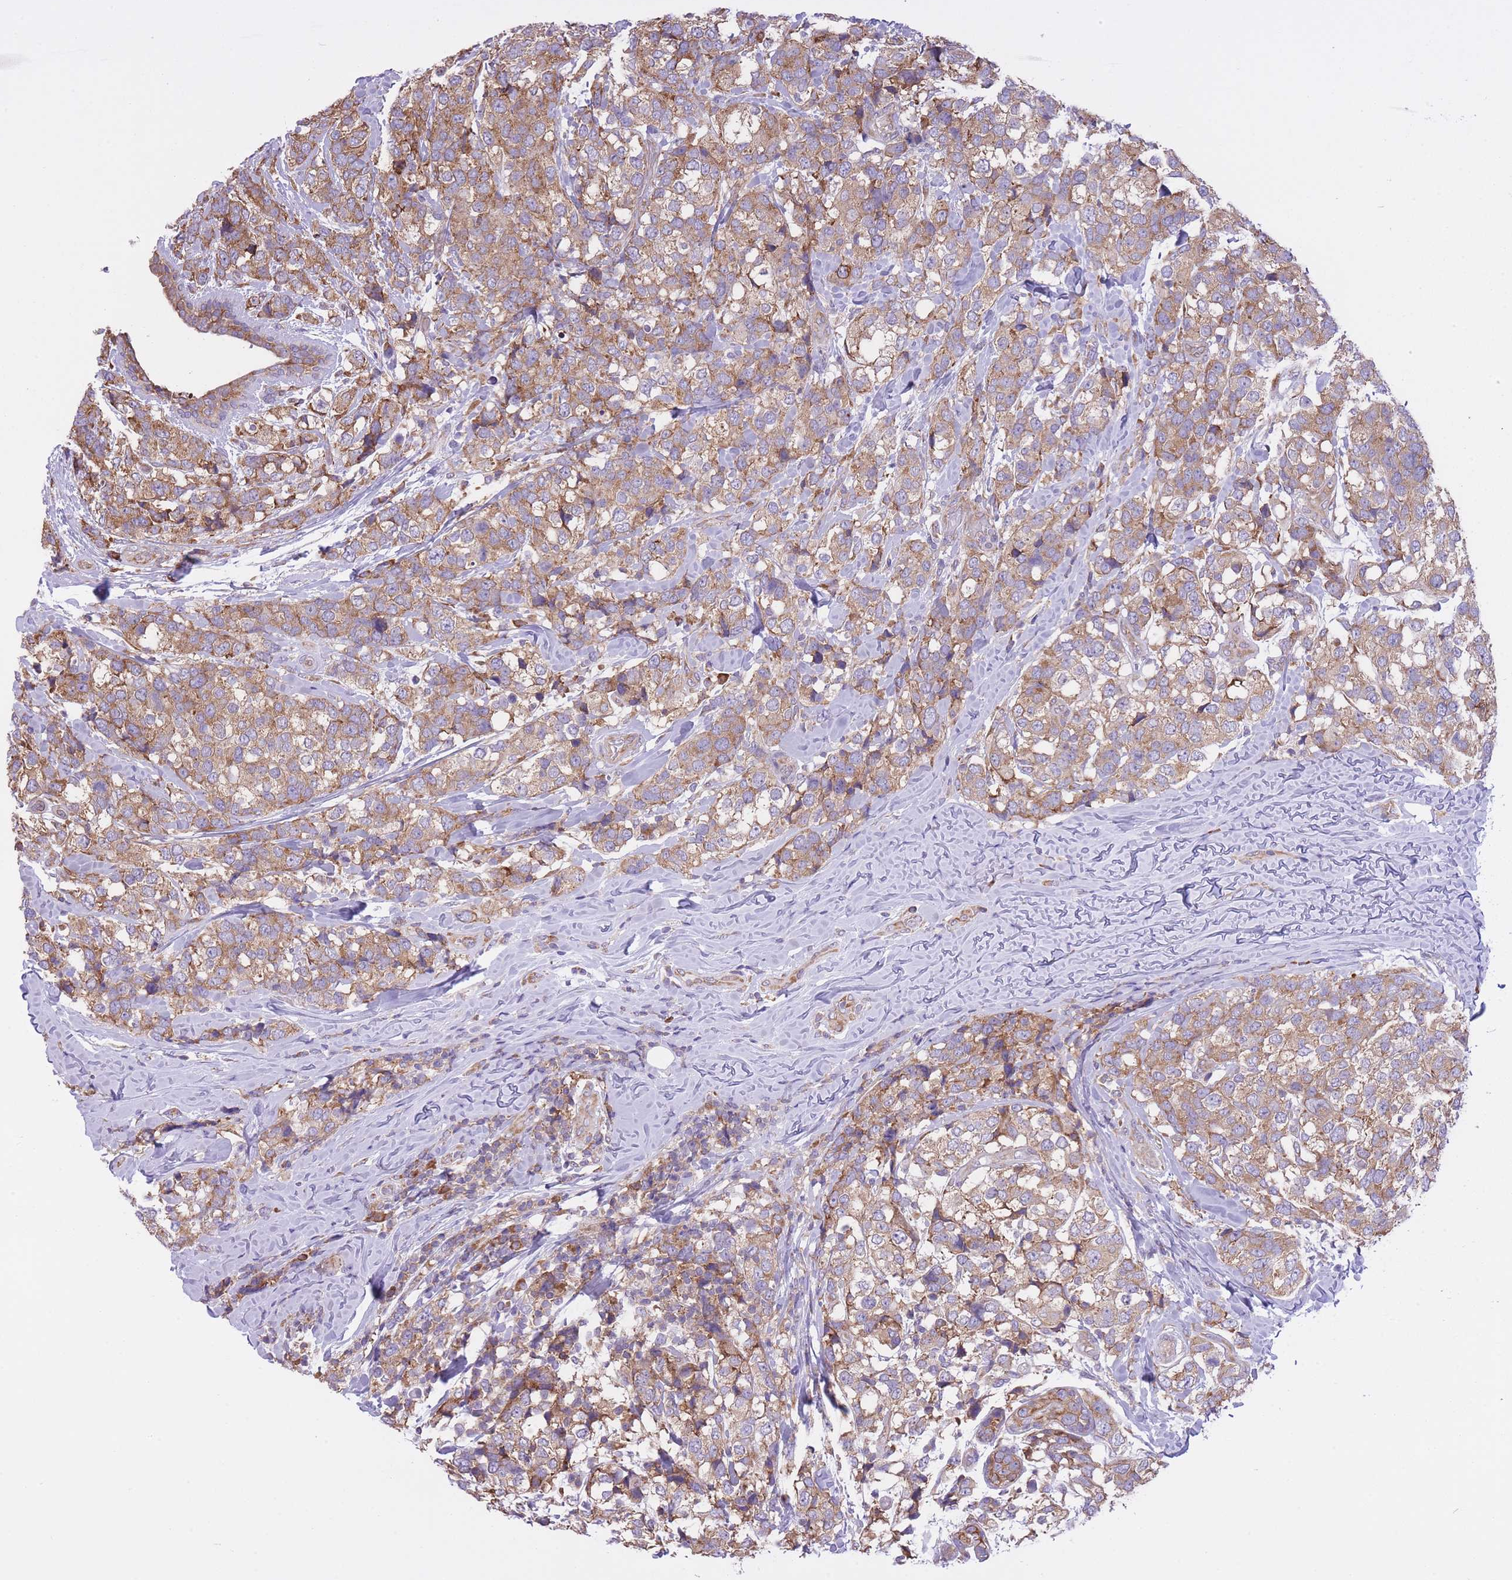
{"staining": {"intensity": "moderate", "quantity": ">75%", "location": "cytoplasmic/membranous"}, "tissue": "breast cancer", "cell_type": "Tumor cells", "image_type": "cancer", "snomed": [{"axis": "morphology", "description": "Lobular carcinoma"}, {"axis": "topography", "description": "Breast"}], "caption": "Lobular carcinoma (breast) stained with DAB immunohistochemistry demonstrates medium levels of moderate cytoplasmic/membranous staining in approximately >75% of tumor cells.", "gene": "ZNF501", "patient": {"sex": "female", "age": 59}}